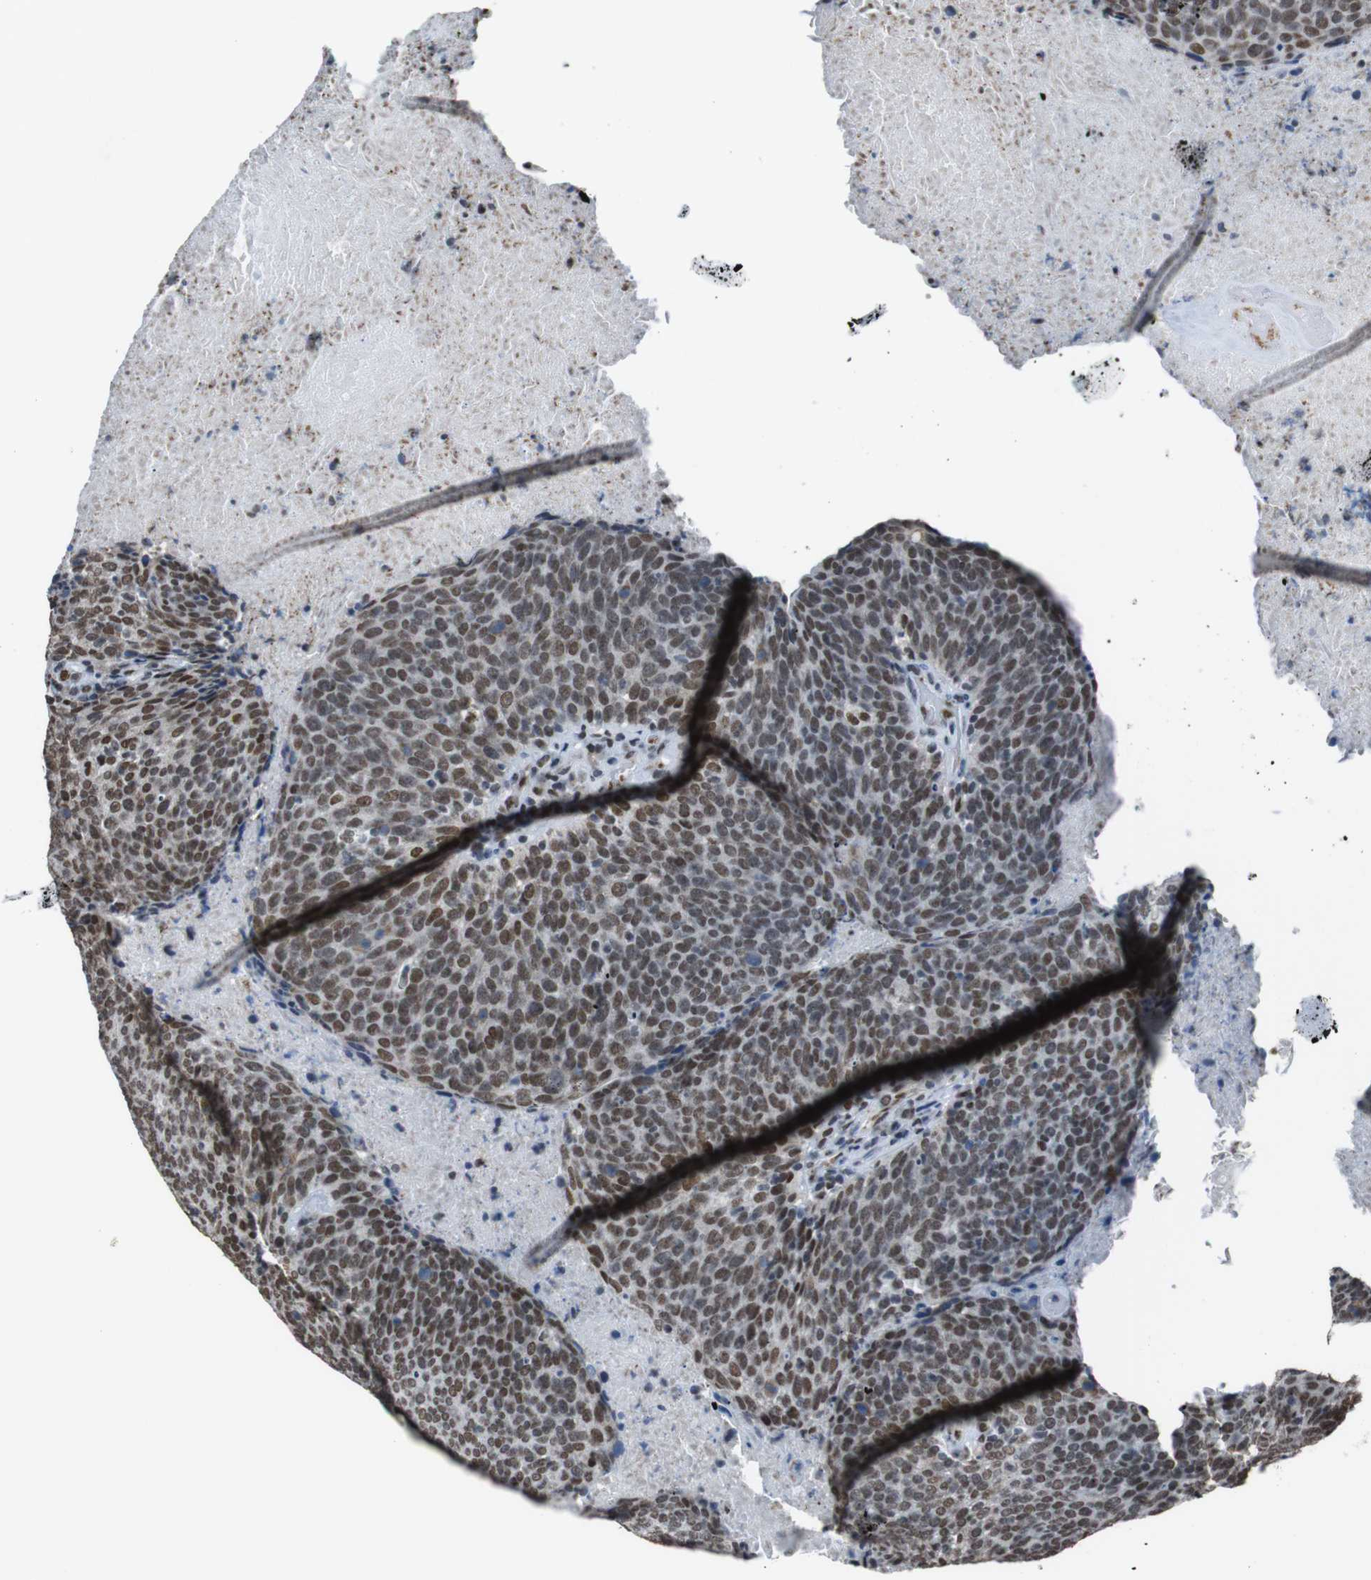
{"staining": {"intensity": "moderate", "quantity": ">75%", "location": "nuclear"}, "tissue": "head and neck cancer", "cell_type": "Tumor cells", "image_type": "cancer", "snomed": [{"axis": "morphology", "description": "Squamous cell carcinoma, NOS"}, {"axis": "morphology", "description": "Squamous cell carcinoma, metastatic, NOS"}, {"axis": "topography", "description": "Lymph node"}, {"axis": "topography", "description": "Head-Neck"}], "caption": "DAB immunohistochemical staining of human head and neck cancer shows moderate nuclear protein positivity in approximately >75% of tumor cells. (Brightfield microscopy of DAB IHC at high magnification).", "gene": "ROMO1", "patient": {"sex": "male", "age": 62}}